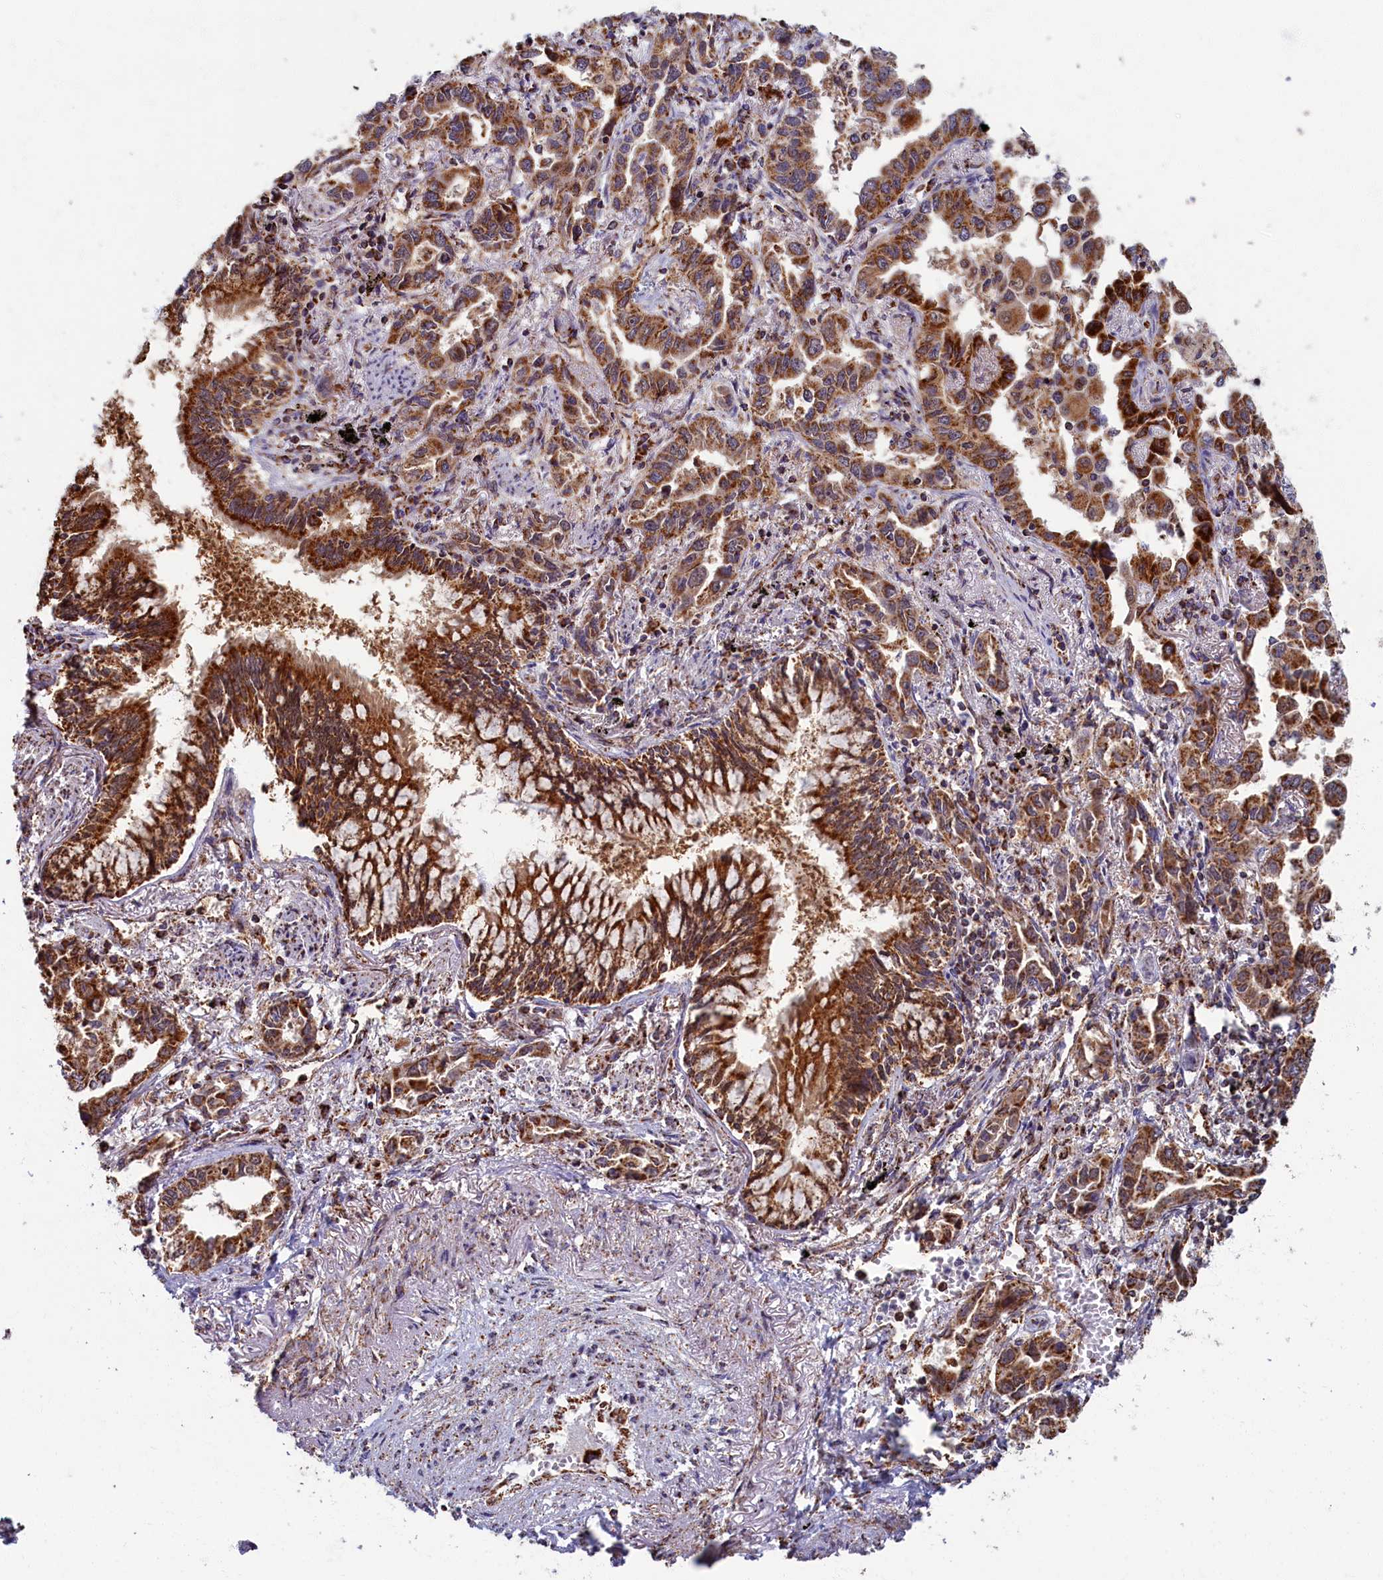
{"staining": {"intensity": "strong", "quantity": ">75%", "location": "cytoplasmic/membranous"}, "tissue": "lung cancer", "cell_type": "Tumor cells", "image_type": "cancer", "snomed": [{"axis": "morphology", "description": "Adenocarcinoma, NOS"}, {"axis": "topography", "description": "Lung"}], "caption": "Strong cytoplasmic/membranous expression for a protein is present in approximately >75% of tumor cells of lung adenocarcinoma using immunohistochemistry (IHC).", "gene": "SPR", "patient": {"sex": "male", "age": 67}}